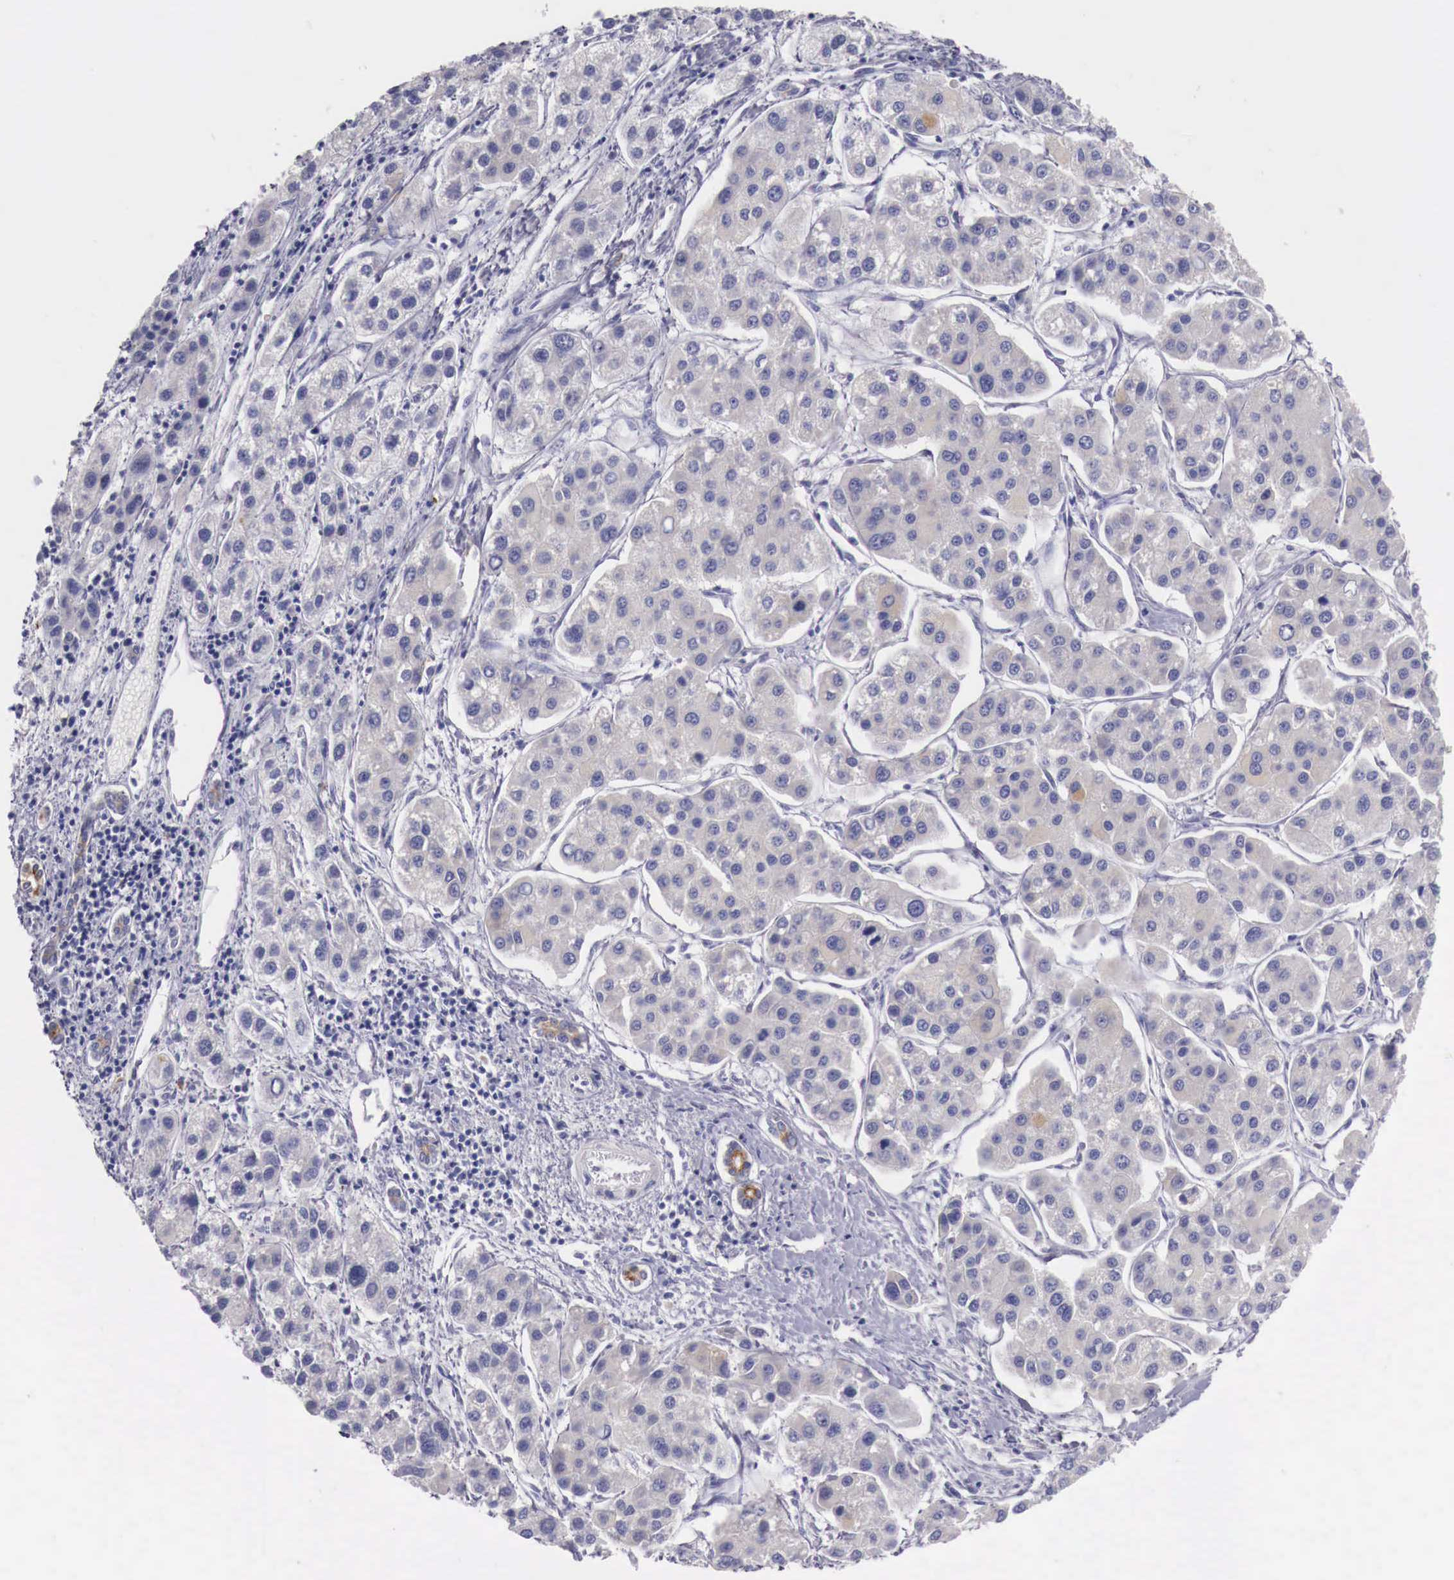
{"staining": {"intensity": "negative", "quantity": "none", "location": "none"}, "tissue": "liver cancer", "cell_type": "Tumor cells", "image_type": "cancer", "snomed": [{"axis": "morphology", "description": "Carcinoma, Hepatocellular, NOS"}, {"axis": "topography", "description": "Liver"}], "caption": "This is a histopathology image of immunohistochemistry staining of liver cancer (hepatocellular carcinoma), which shows no positivity in tumor cells. (Stains: DAB (3,3'-diaminobenzidine) immunohistochemistry with hematoxylin counter stain, Microscopy: brightfield microscopy at high magnification).", "gene": "NREP", "patient": {"sex": "female", "age": 85}}